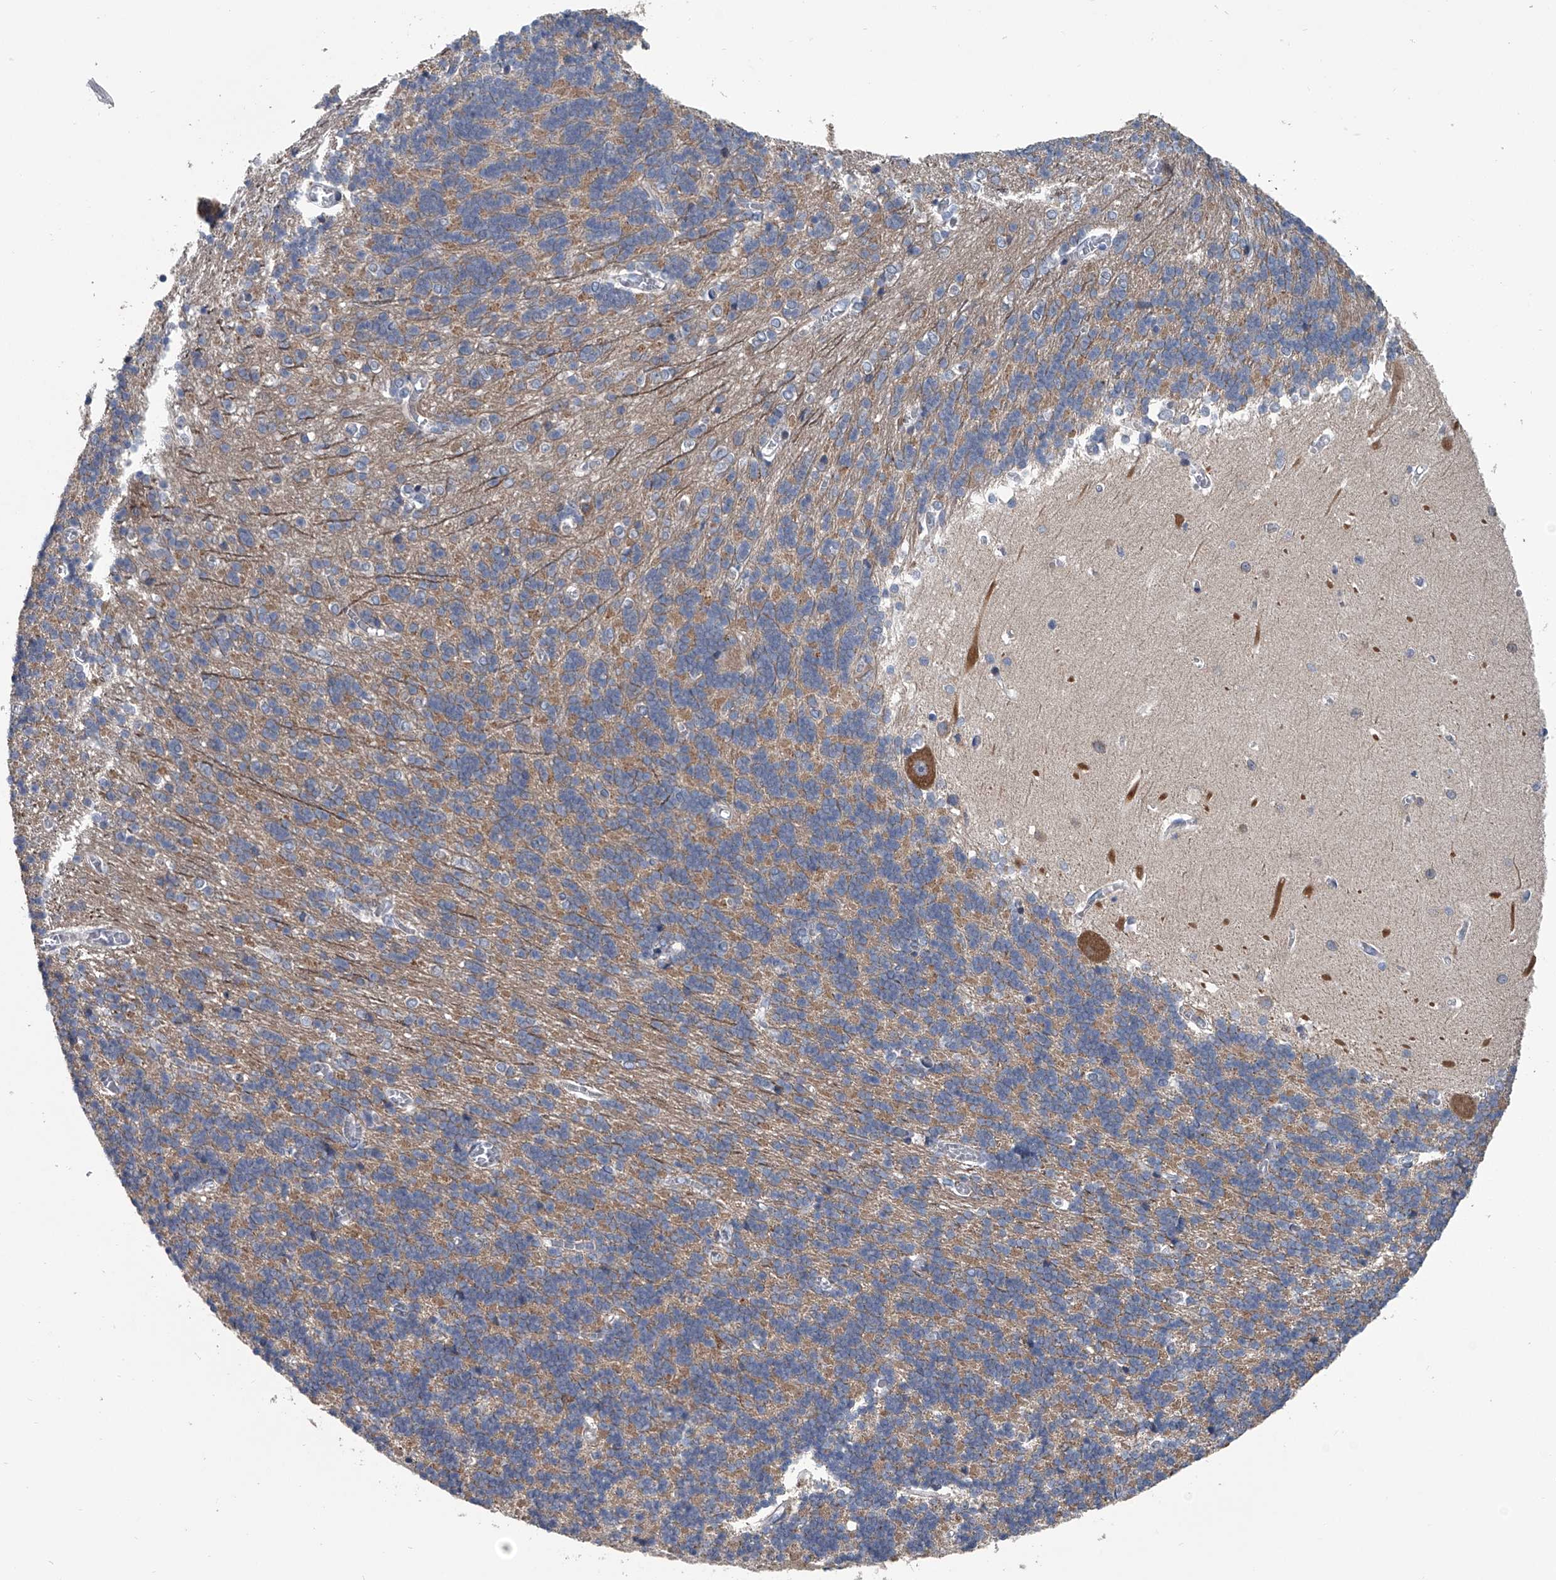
{"staining": {"intensity": "moderate", "quantity": ">75%", "location": "cytoplasmic/membranous"}, "tissue": "cerebellum", "cell_type": "Cells in granular layer", "image_type": "normal", "snomed": [{"axis": "morphology", "description": "Normal tissue, NOS"}, {"axis": "topography", "description": "Cerebellum"}], "caption": "High-power microscopy captured an immunohistochemistry photomicrograph of unremarkable cerebellum, revealing moderate cytoplasmic/membranous expression in about >75% of cells in granular layer. (DAB IHC, brown staining for protein, blue staining for nuclei).", "gene": "PPP2R5D", "patient": {"sex": "male", "age": 37}}